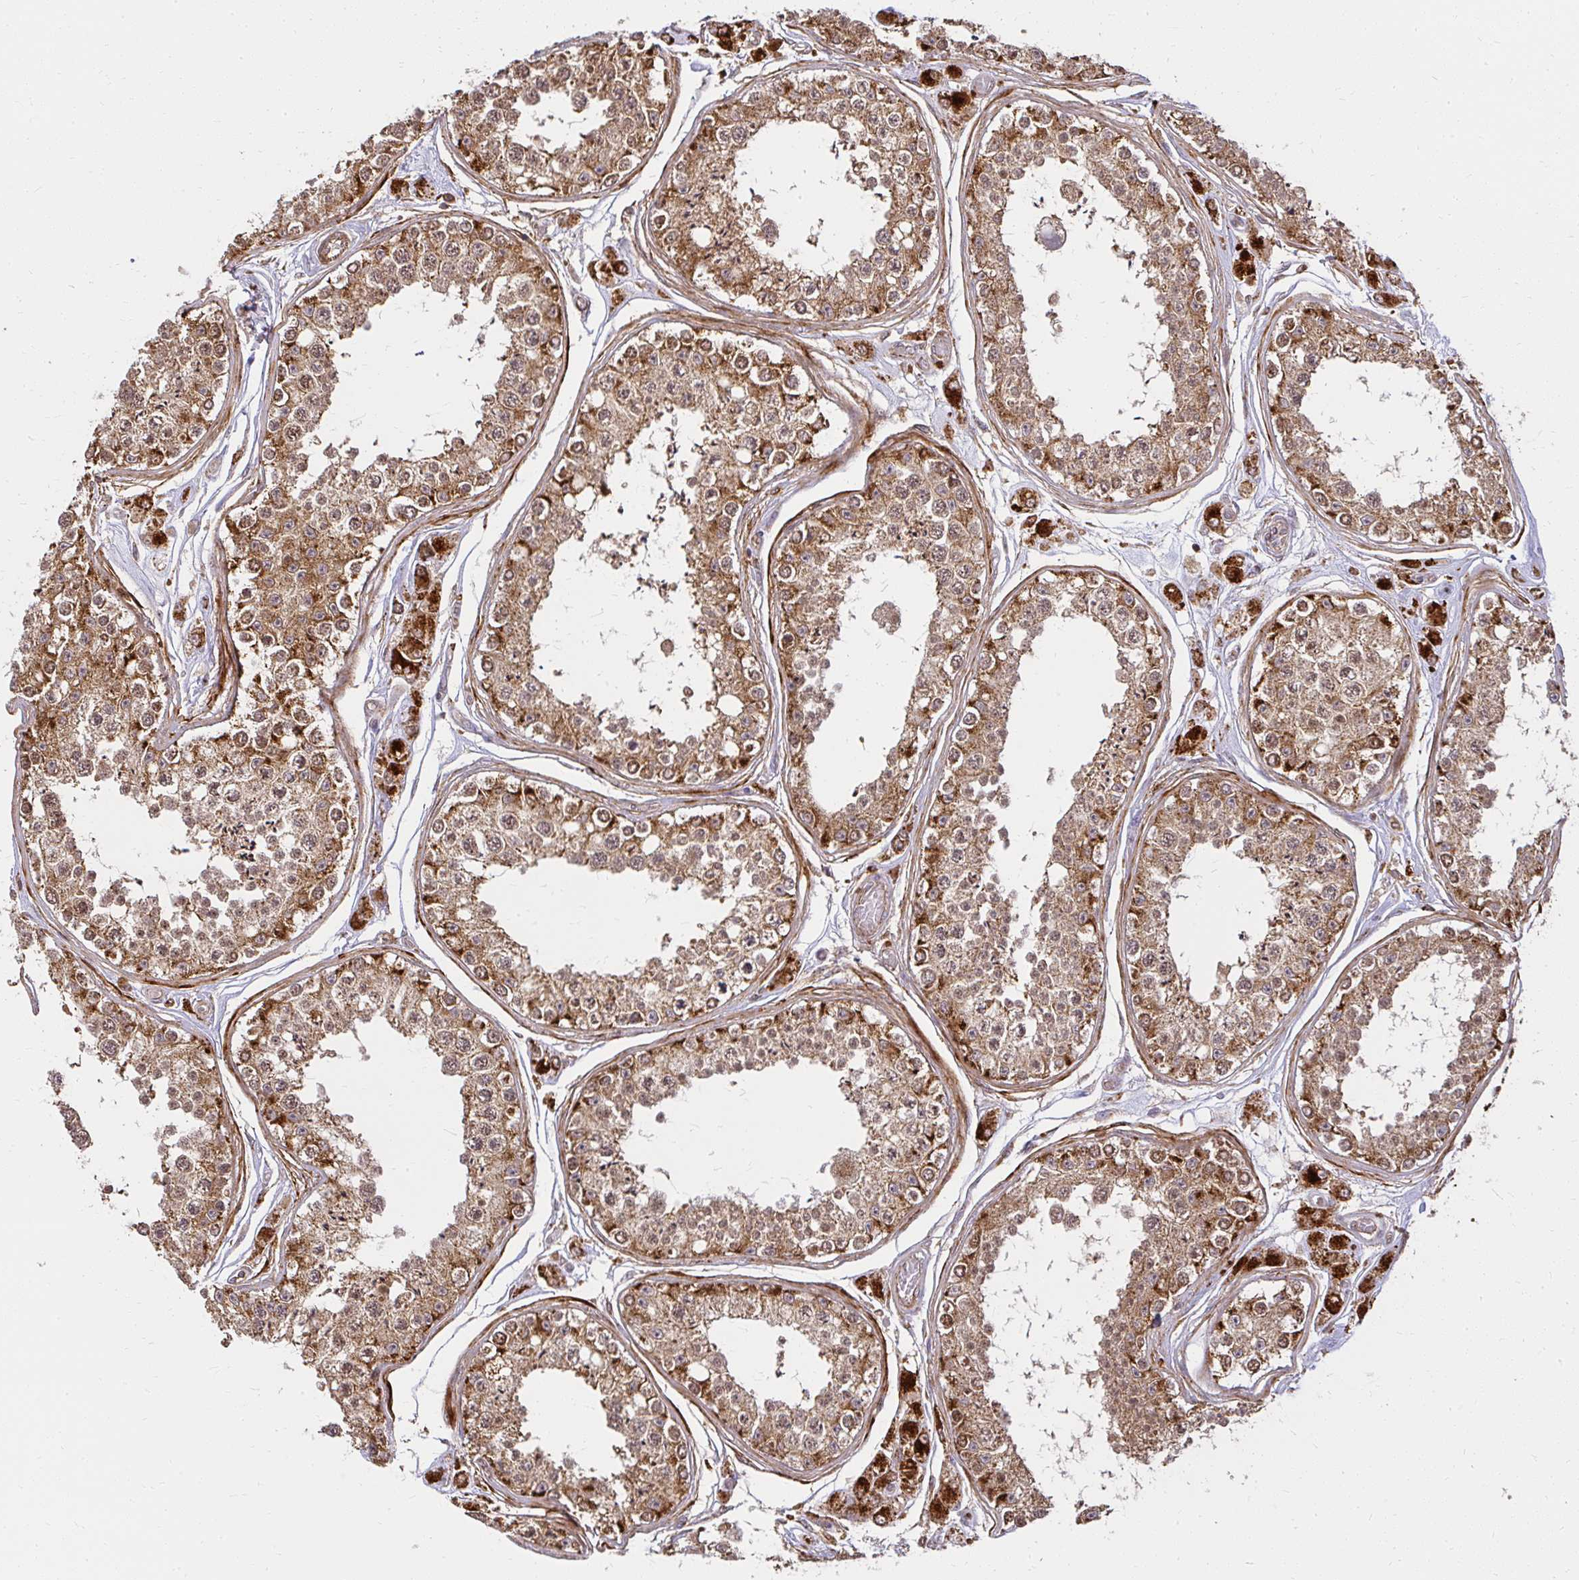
{"staining": {"intensity": "moderate", "quantity": ">75%", "location": "cytoplasmic/membranous"}, "tissue": "testis", "cell_type": "Cells in seminiferous ducts", "image_type": "normal", "snomed": [{"axis": "morphology", "description": "Normal tissue, NOS"}, {"axis": "topography", "description": "Testis"}], "caption": "A high-resolution photomicrograph shows immunohistochemistry staining of benign testis, which exhibits moderate cytoplasmic/membranous positivity in approximately >75% of cells in seminiferous ducts.", "gene": "GNS", "patient": {"sex": "male", "age": 25}}